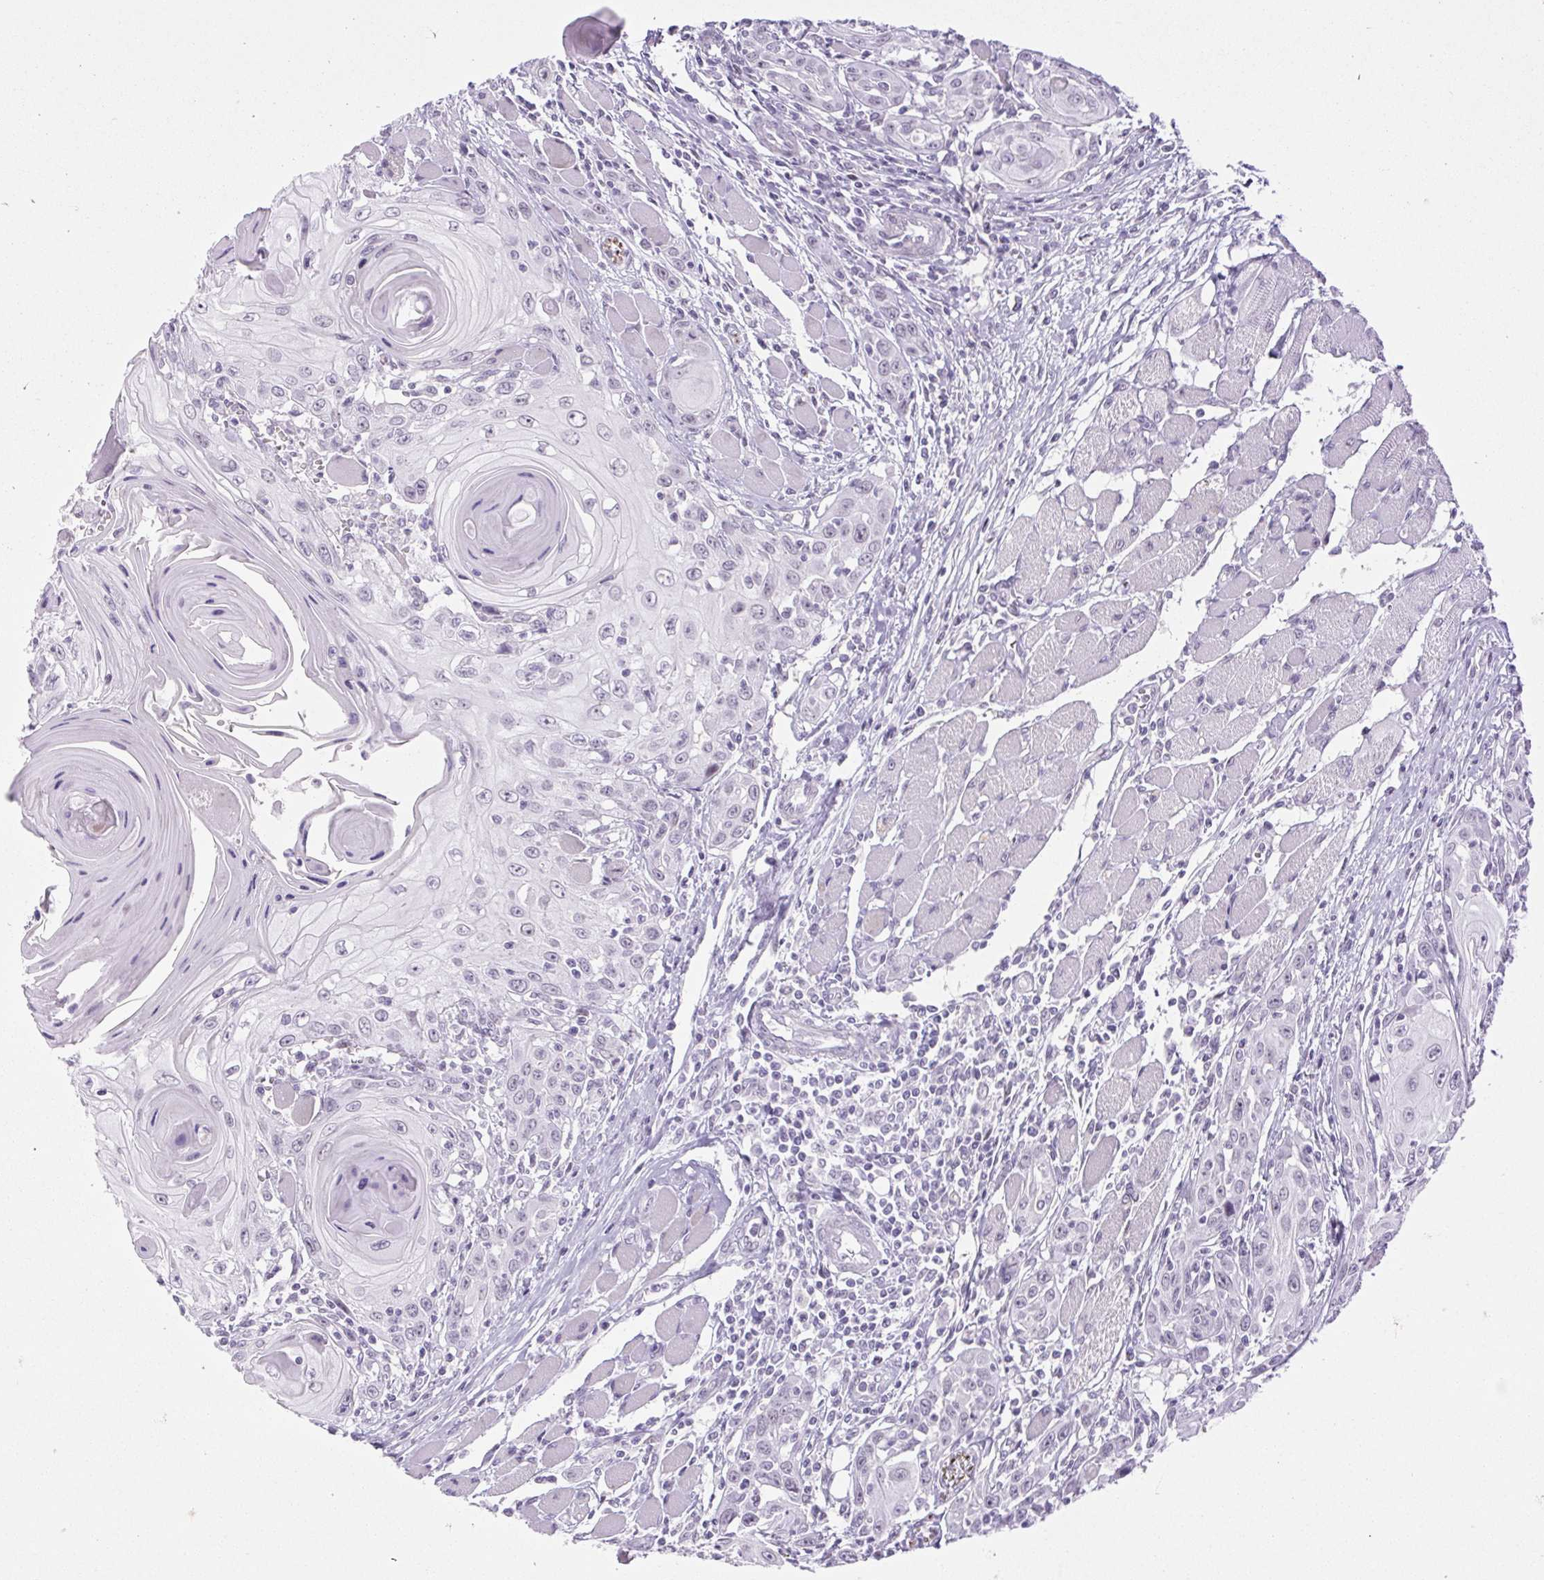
{"staining": {"intensity": "negative", "quantity": "none", "location": "none"}, "tissue": "head and neck cancer", "cell_type": "Tumor cells", "image_type": "cancer", "snomed": [{"axis": "morphology", "description": "Squamous cell carcinoma, NOS"}, {"axis": "topography", "description": "Head-Neck"}], "caption": "Immunohistochemistry histopathology image of neoplastic tissue: human head and neck cancer (squamous cell carcinoma) stained with DAB (3,3'-diaminobenzidine) shows no significant protein expression in tumor cells.", "gene": "BCAS1", "patient": {"sex": "female", "age": 80}}